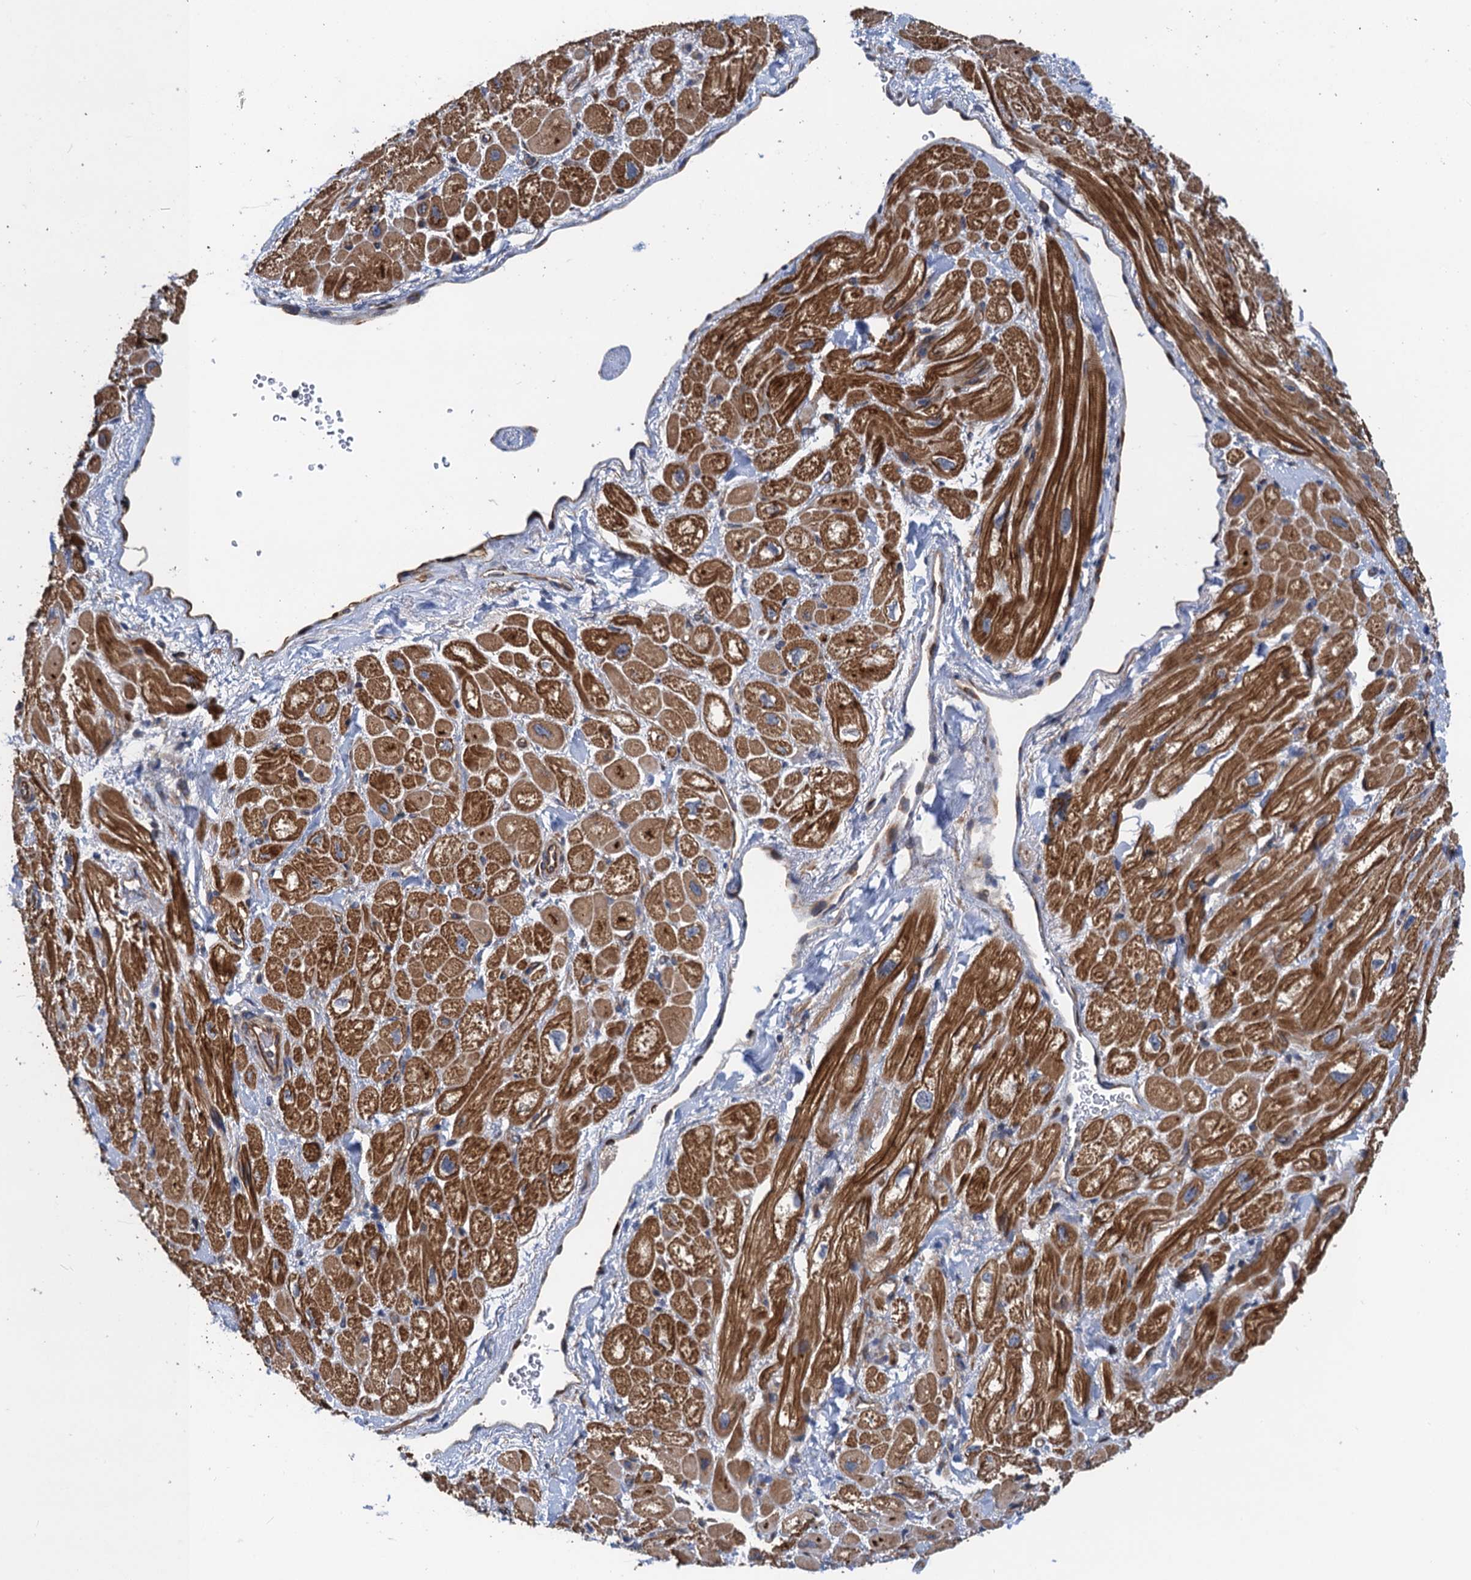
{"staining": {"intensity": "strong", "quantity": ">75%", "location": "cytoplasmic/membranous"}, "tissue": "heart muscle", "cell_type": "Cardiomyocytes", "image_type": "normal", "snomed": [{"axis": "morphology", "description": "Normal tissue, NOS"}, {"axis": "topography", "description": "Heart"}], "caption": "High-magnification brightfield microscopy of normal heart muscle stained with DAB (3,3'-diaminobenzidine) (brown) and counterstained with hematoxylin (blue). cardiomyocytes exhibit strong cytoplasmic/membranous positivity is appreciated in approximately>75% of cells.", "gene": "PJA2", "patient": {"sex": "male", "age": 65}}